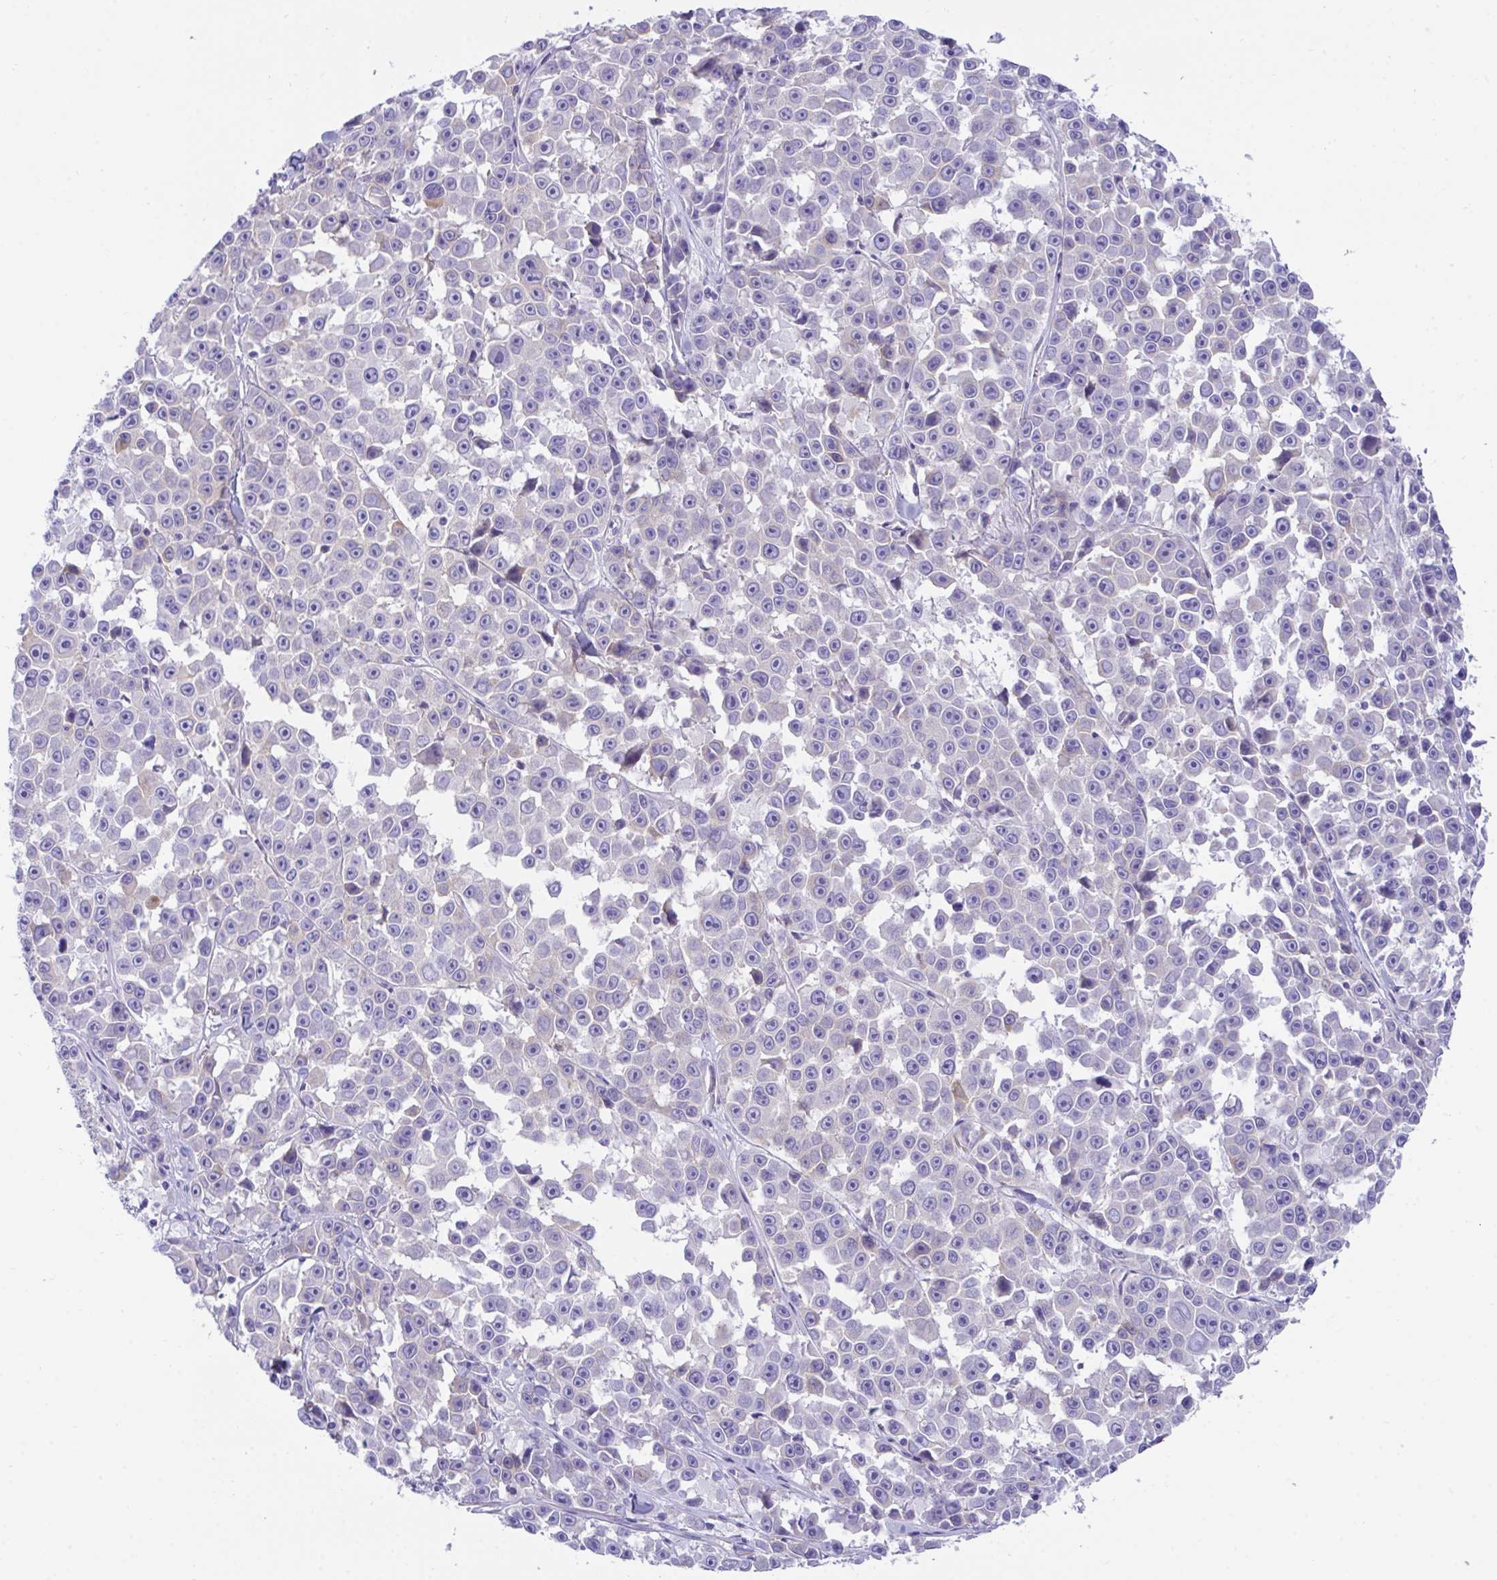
{"staining": {"intensity": "weak", "quantity": "<25%", "location": "cytoplasmic/membranous"}, "tissue": "melanoma", "cell_type": "Tumor cells", "image_type": "cancer", "snomed": [{"axis": "morphology", "description": "Malignant melanoma, NOS"}, {"axis": "topography", "description": "Skin"}], "caption": "An immunohistochemistry photomicrograph of malignant melanoma is shown. There is no staining in tumor cells of malignant melanoma.", "gene": "TMEM106B", "patient": {"sex": "female", "age": 66}}